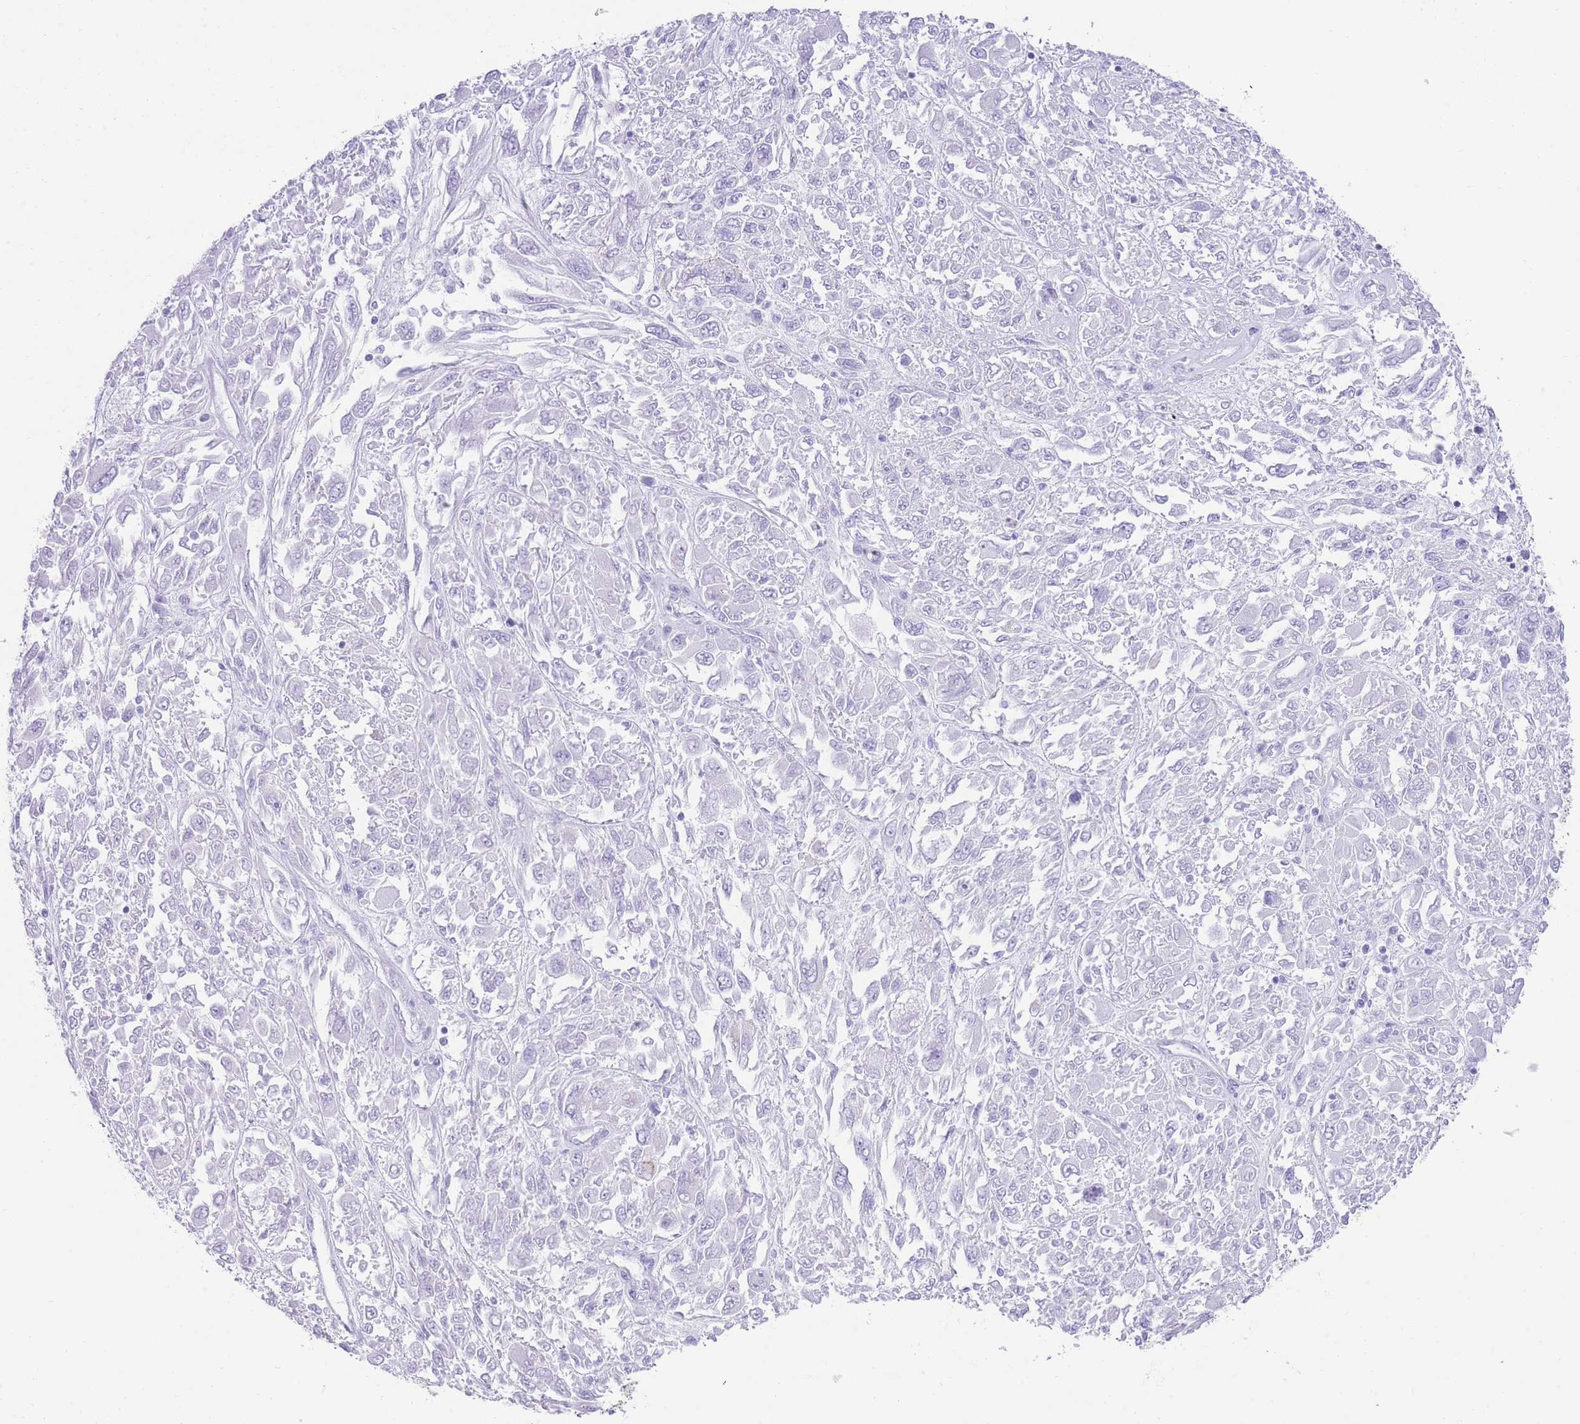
{"staining": {"intensity": "negative", "quantity": "none", "location": "none"}, "tissue": "melanoma", "cell_type": "Tumor cells", "image_type": "cancer", "snomed": [{"axis": "morphology", "description": "Malignant melanoma, NOS"}, {"axis": "topography", "description": "Skin"}], "caption": "High magnification brightfield microscopy of melanoma stained with DAB (brown) and counterstained with hematoxylin (blue): tumor cells show no significant expression. (DAB immunohistochemistry (IHC) visualized using brightfield microscopy, high magnification).", "gene": "ELOA2", "patient": {"sex": "female", "age": 91}}